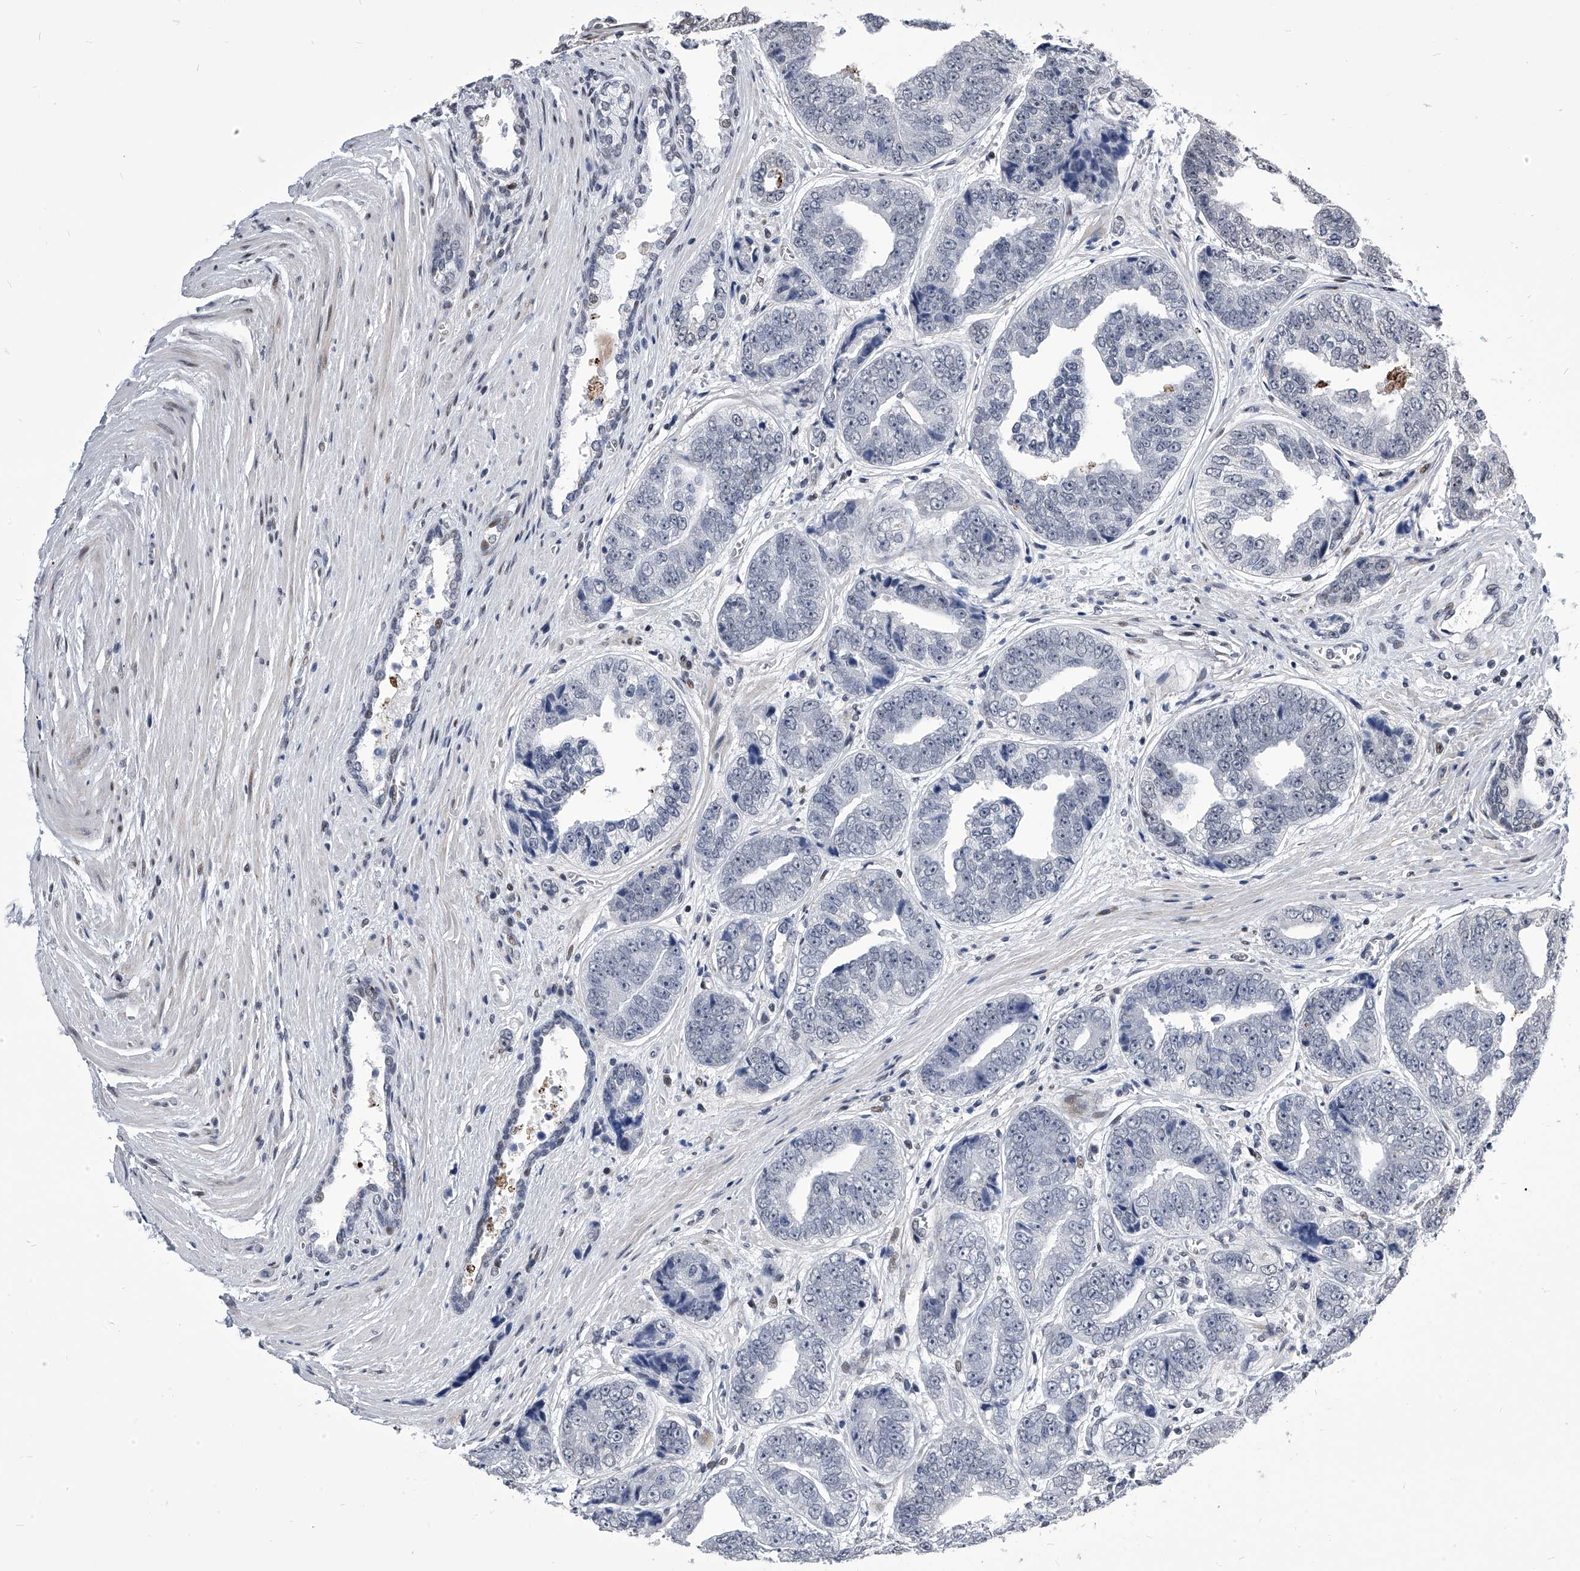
{"staining": {"intensity": "negative", "quantity": "none", "location": "none"}, "tissue": "prostate cancer", "cell_type": "Tumor cells", "image_type": "cancer", "snomed": [{"axis": "morphology", "description": "Adenocarcinoma, High grade"}, {"axis": "topography", "description": "Prostate"}], "caption": "High magnification brightfield microscopy of prostate high-grade adenocarcinoma stained with DAB (brown) and counterstained with hematoxylin (blue): tumor cells show no significant positivity.", "gene": "CMTR1", "patient": {"sex": "male", "age": 61}}